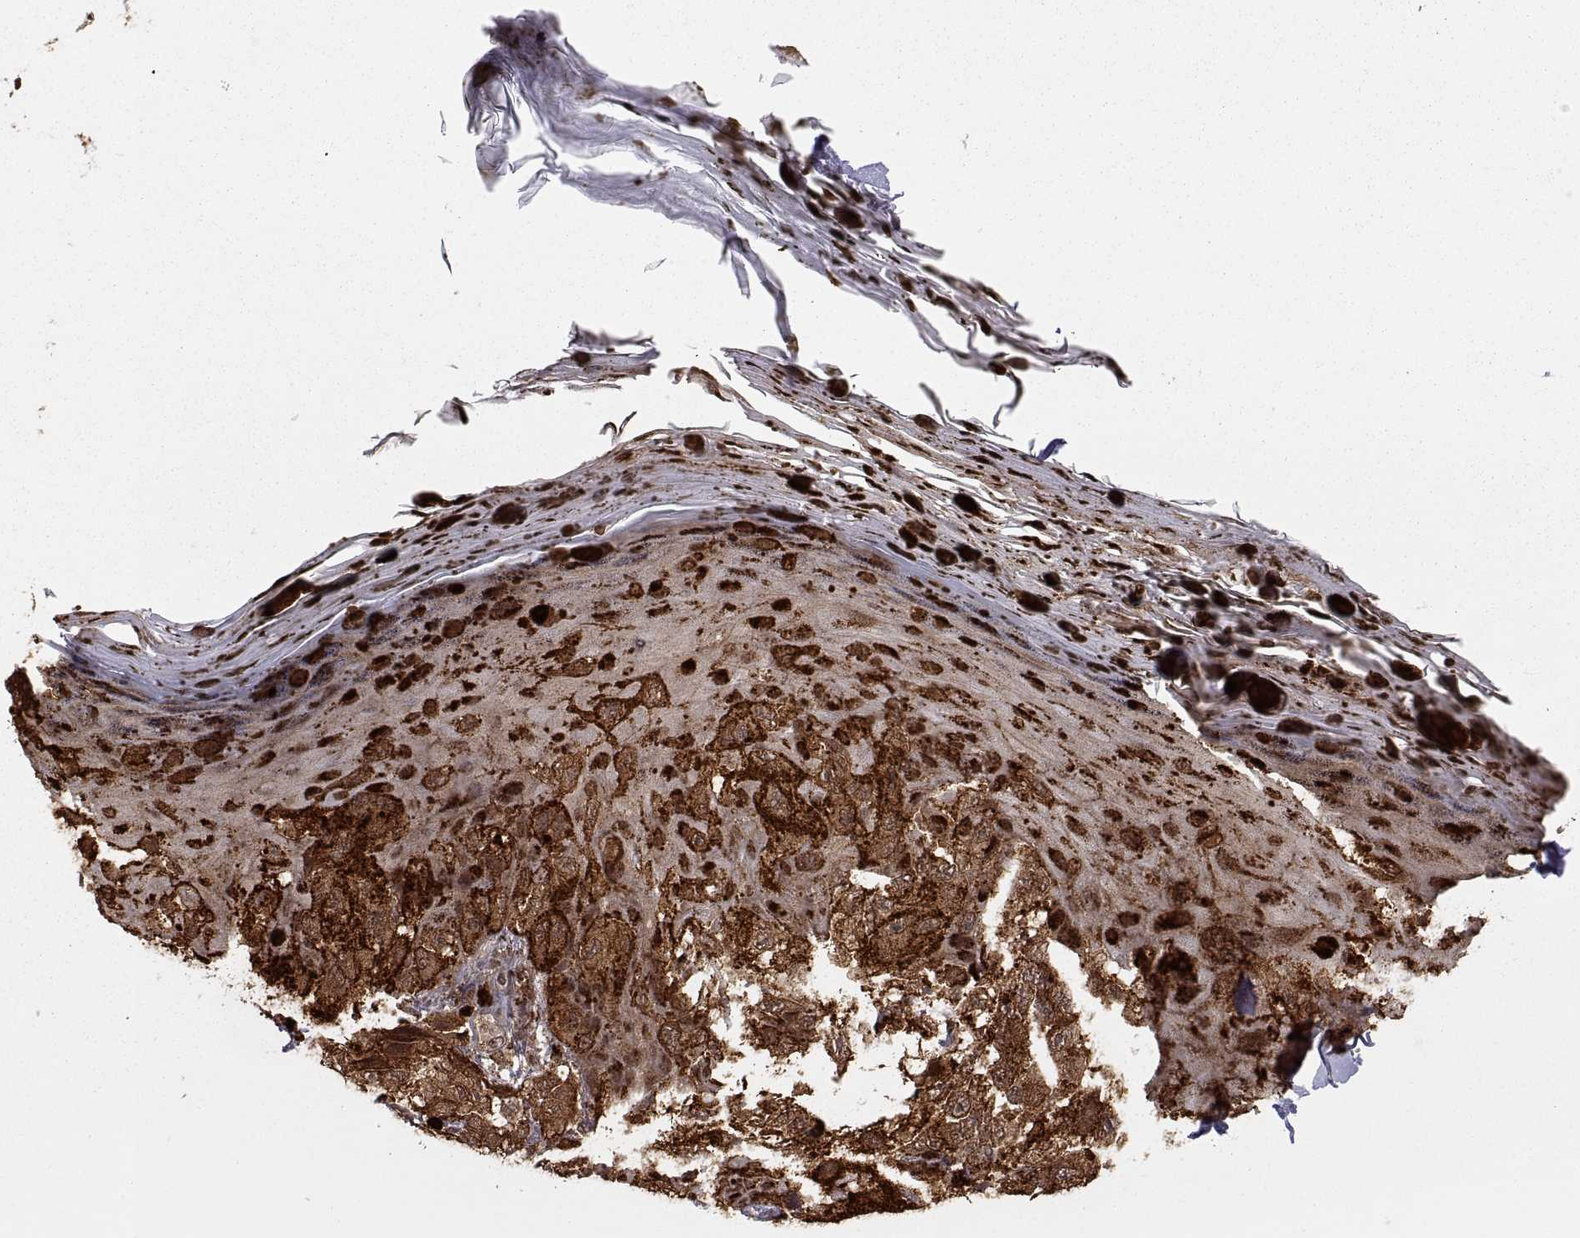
{"staining": {"intensity": "strong", "quantity": ">75%", "location": "cytoplasmic/membranous"}, "tissue": "melanoma", "cell_type": "Tumor cells", "image_type": "cancer", "snomed": [{"axis": "morphology", "description": "Malignant melanoma, NOS"}, {"axis": "topography", "description": "Skin"}], "caption": "Malignant melanoma was stained to show a protein in brown. There is high levels of strong cytoplasmic/membranous positivity in approximately >75% of tumor cells. The staining was performed using DAB (3,3'-diaminobenzidine), with brown indicating positive protein expression. Nuclei are stained blue with hematoxylin.", "gene": "PSMC2", "patient": {"sex": "male", "age": 36}}